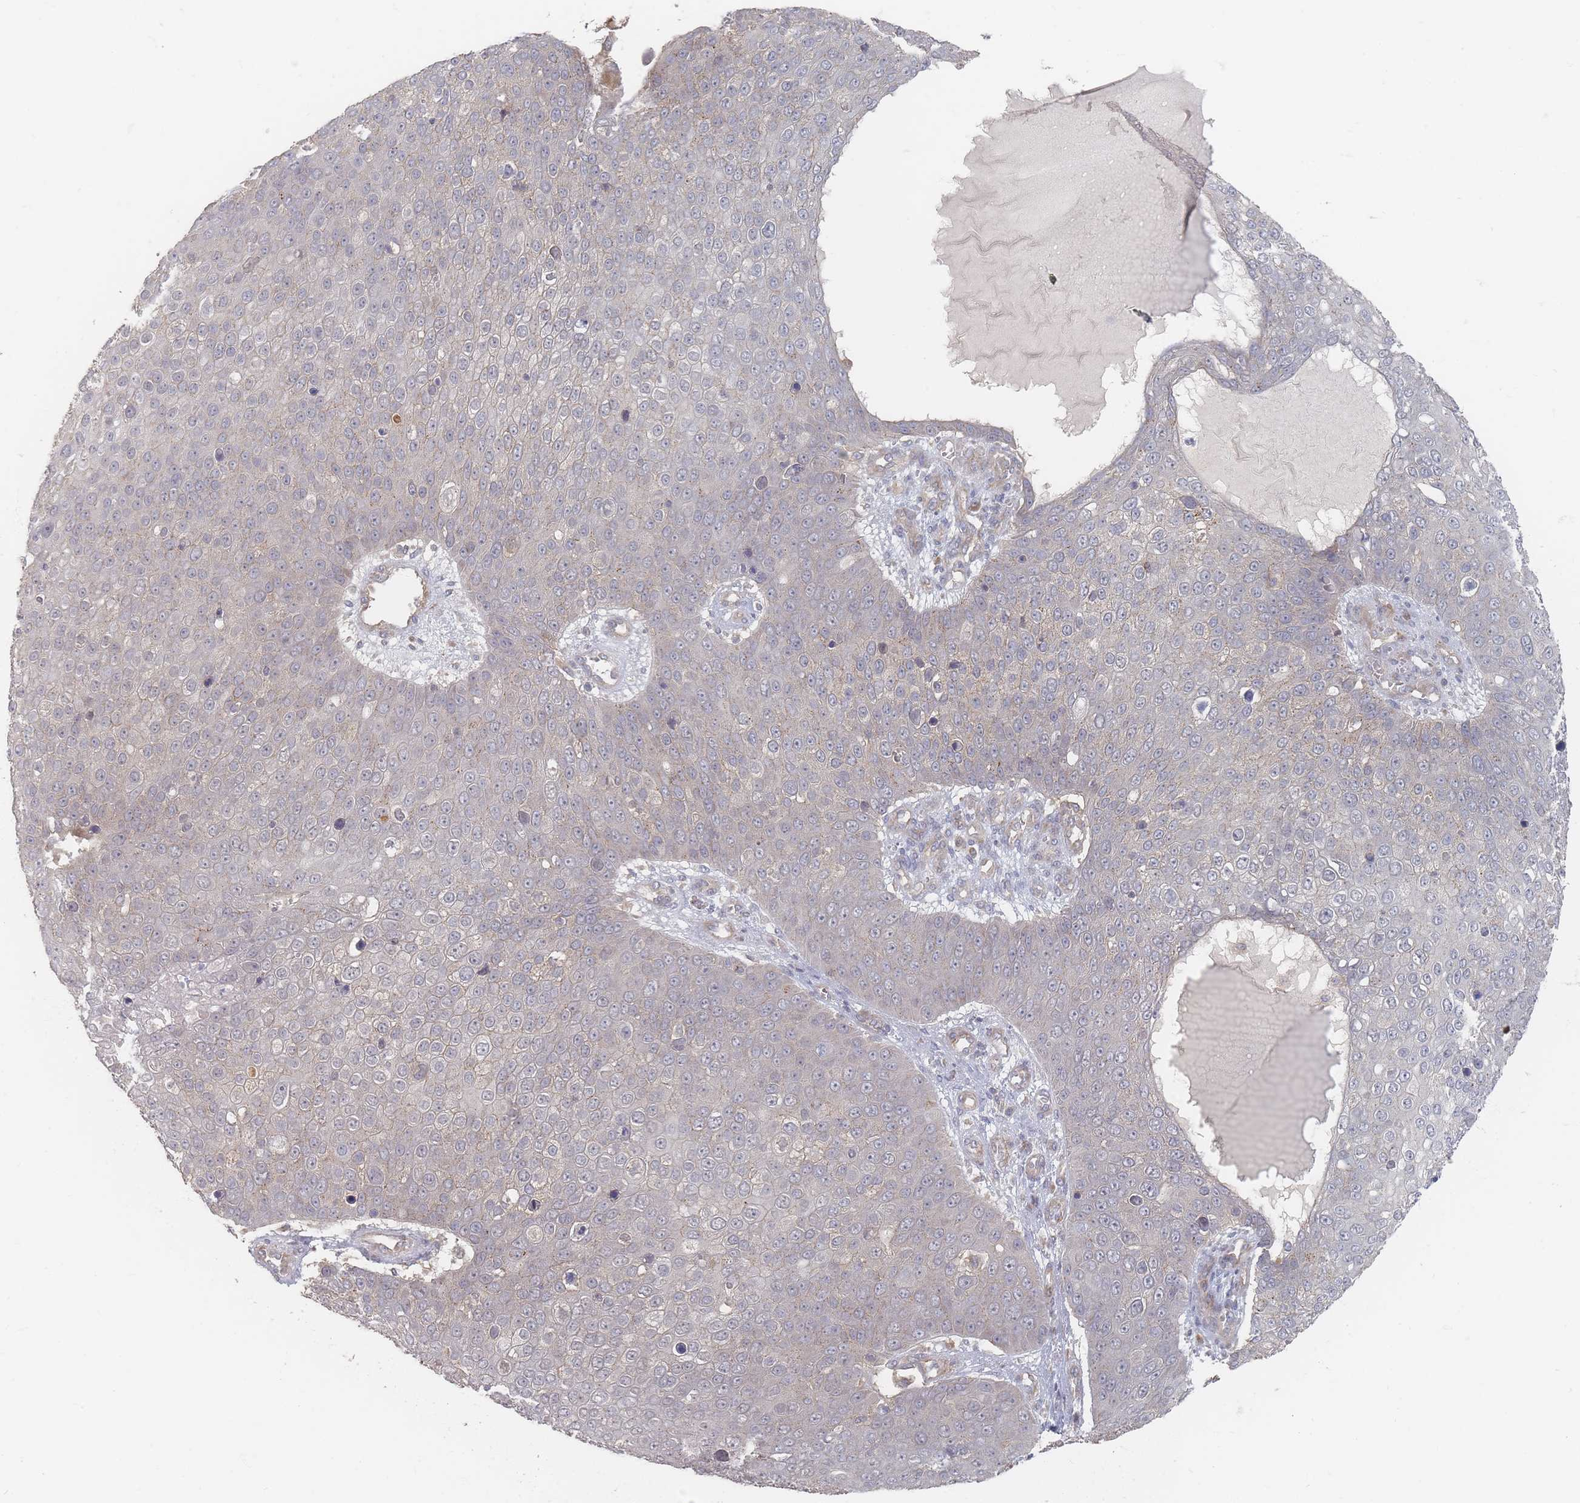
{"staining": {"intensity": "weak", "quantity": "<25%", "location": "cytoplasmic/membranous"}, "tissue": "skin cancer", "cell_type": "Tumor cells", "image_type": "cancer", "snomed": [{"axis": "morphology", "description": "Squamous cell carcinoma, NOS"}, {"axis": "topography", "description": "Skin"}], "caption": "Immunohistochemistry (IHC) photomicrograph of neoplastic tissue: skin squamous cell carcinoma stained with DAB (3,3'-diaminobenzidine) reveals no significant protein staining in tumor cells.", "gene": "GLE1", "patient": {"sex": "male", "age": 71}}